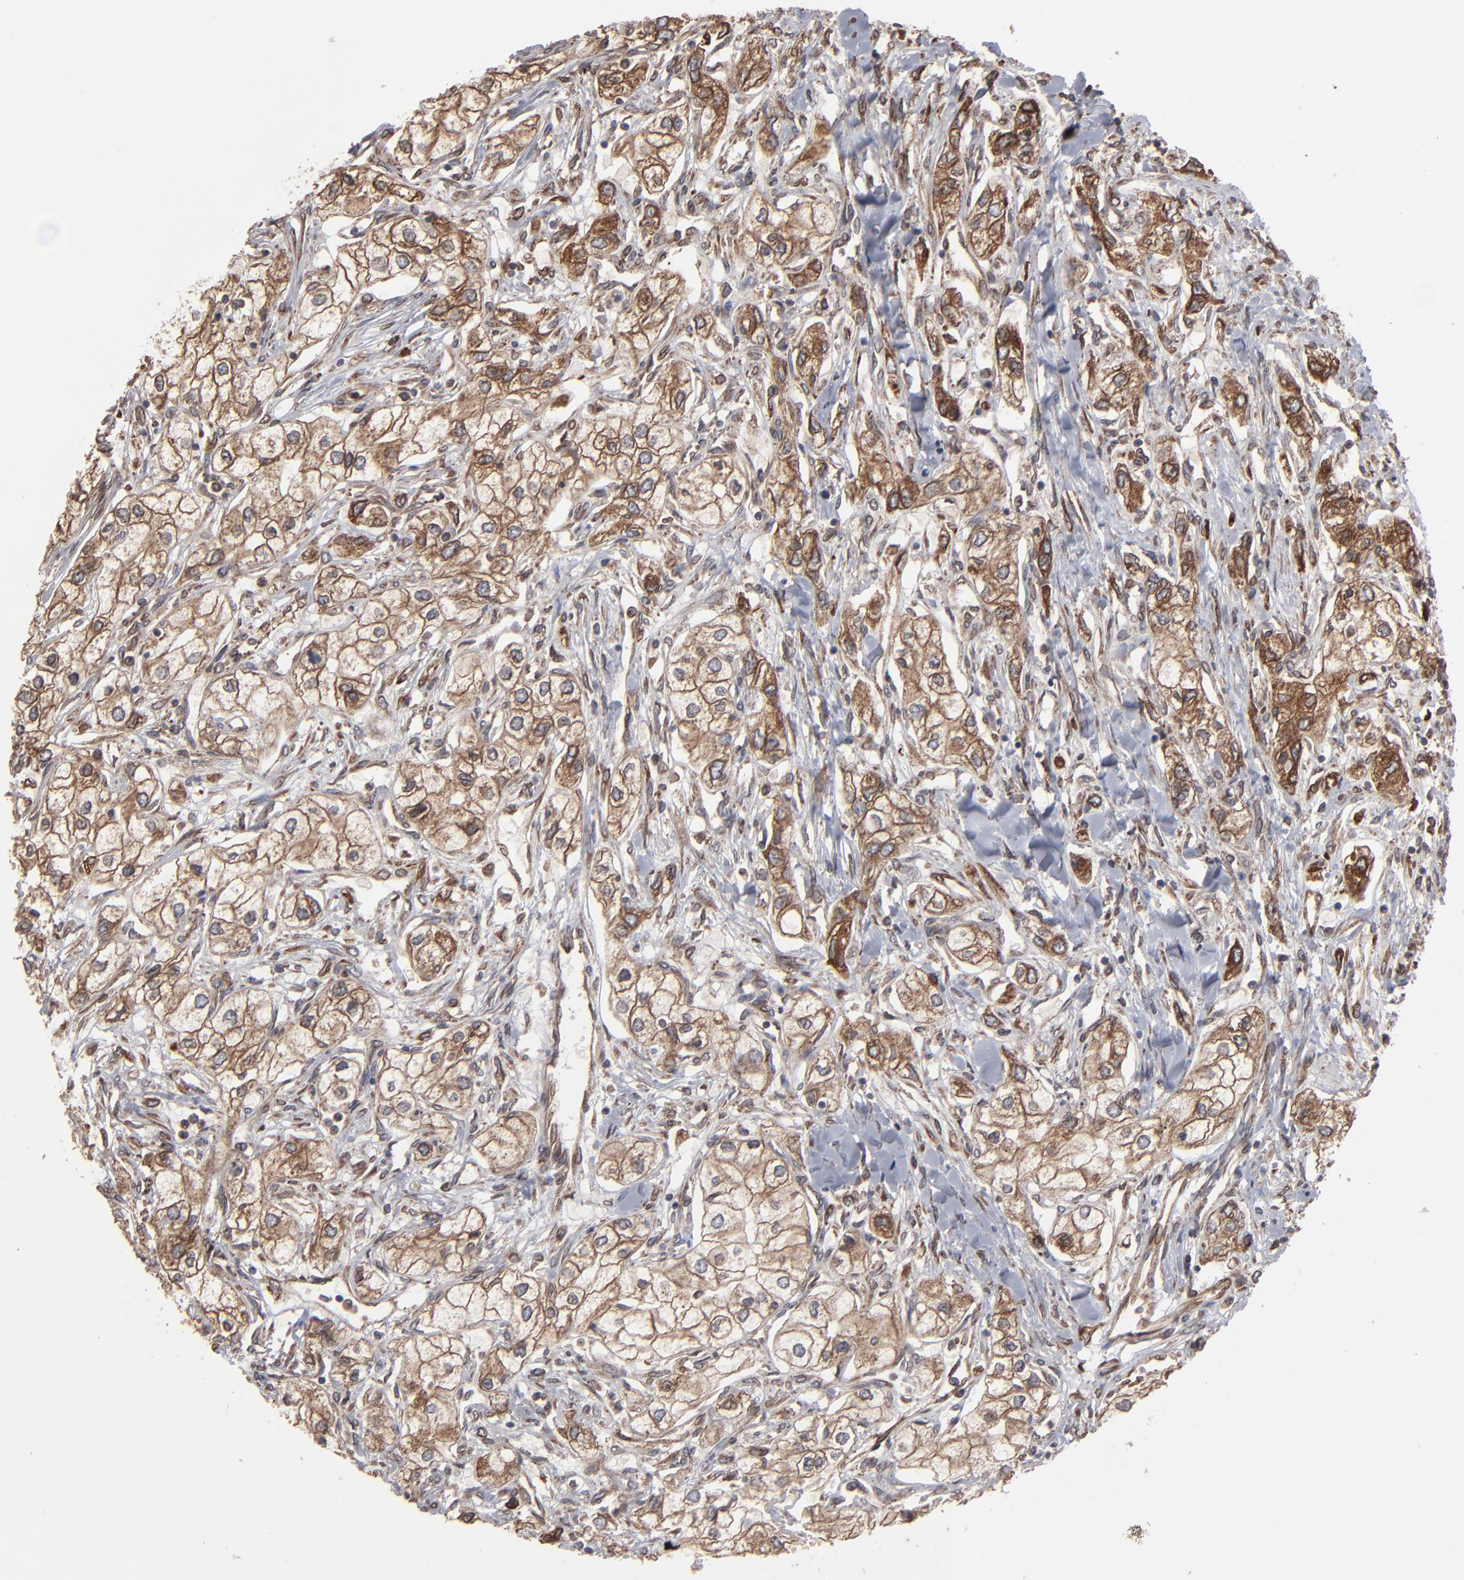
{"staining": {"intensity": "moderate", "quantity": ">75%", "location": "cytoplasmic/membranous"}, "tissue": "renal cancer", "cell_type": "Tumor cells", "image_type": "cancer", "snomed": [{"axis": "morphology", "description": "Adenocarcinoma, NOS"}, {"axis": "topography", "description": "Kidney"}], "caption": "Immunohistochemical staining of renal adenocarcinoma demonstrates medium levels of moderate cytoplasmic/membranous positivity in about >75% of tumor cells.", "gene": "CNIH1", "patient": {"sex": "male", "age": 57}}